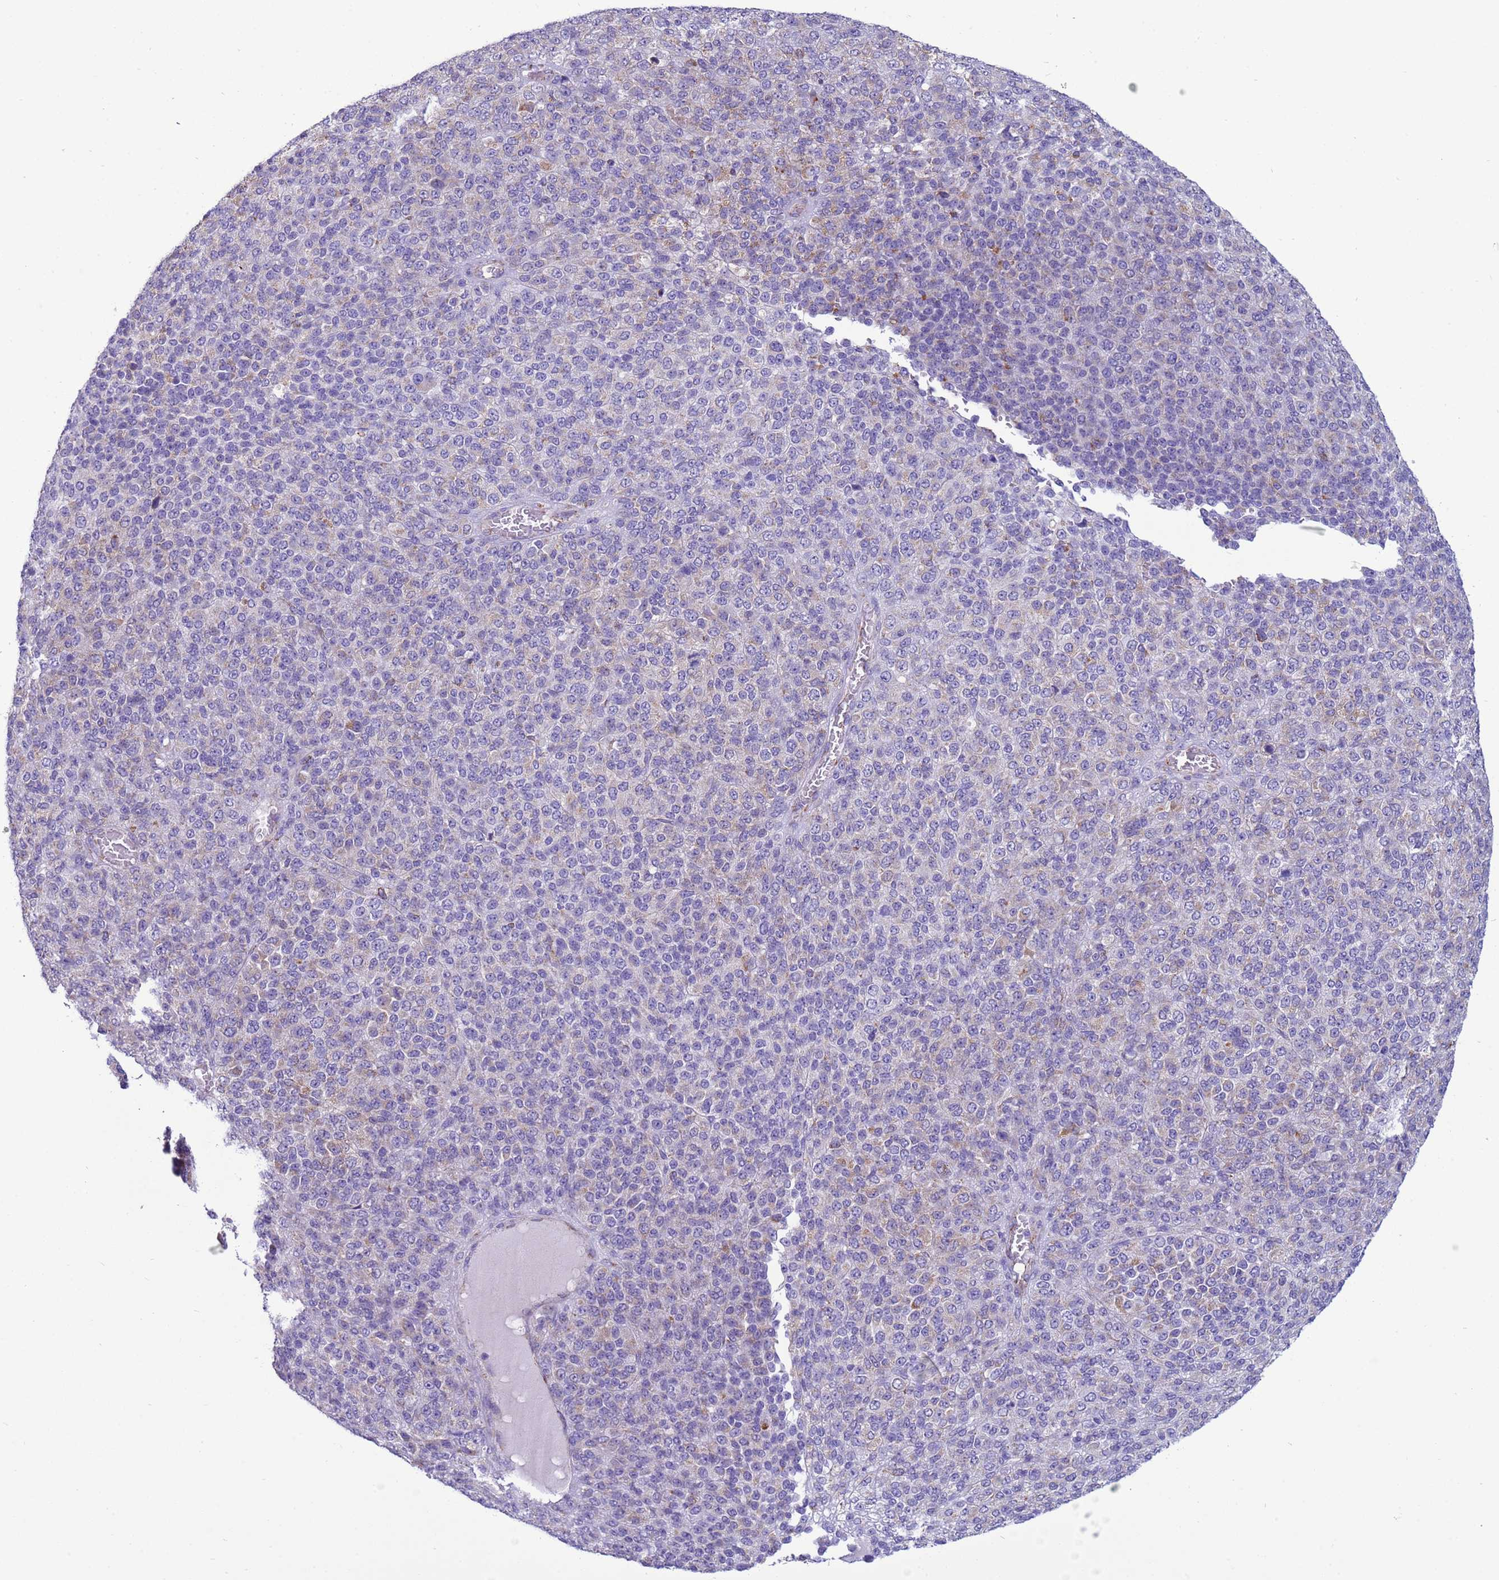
{"staining": {"intensity": "negative", "quantity": "none", "location": "none"}, "tissue": "melanoma", "cell_type": "Tumor cells", "image_type": "cancer", "snomed": [{"axis": "morphology", "description": "Malignant melanoma, Metastatic site"}, {"axis": "topography", "description": "Brain"}], "caption": "Tumor cells show no significant expression in melanoma.", "gene": "NCALD", "patient": {"sex": "female", "age": 56}}